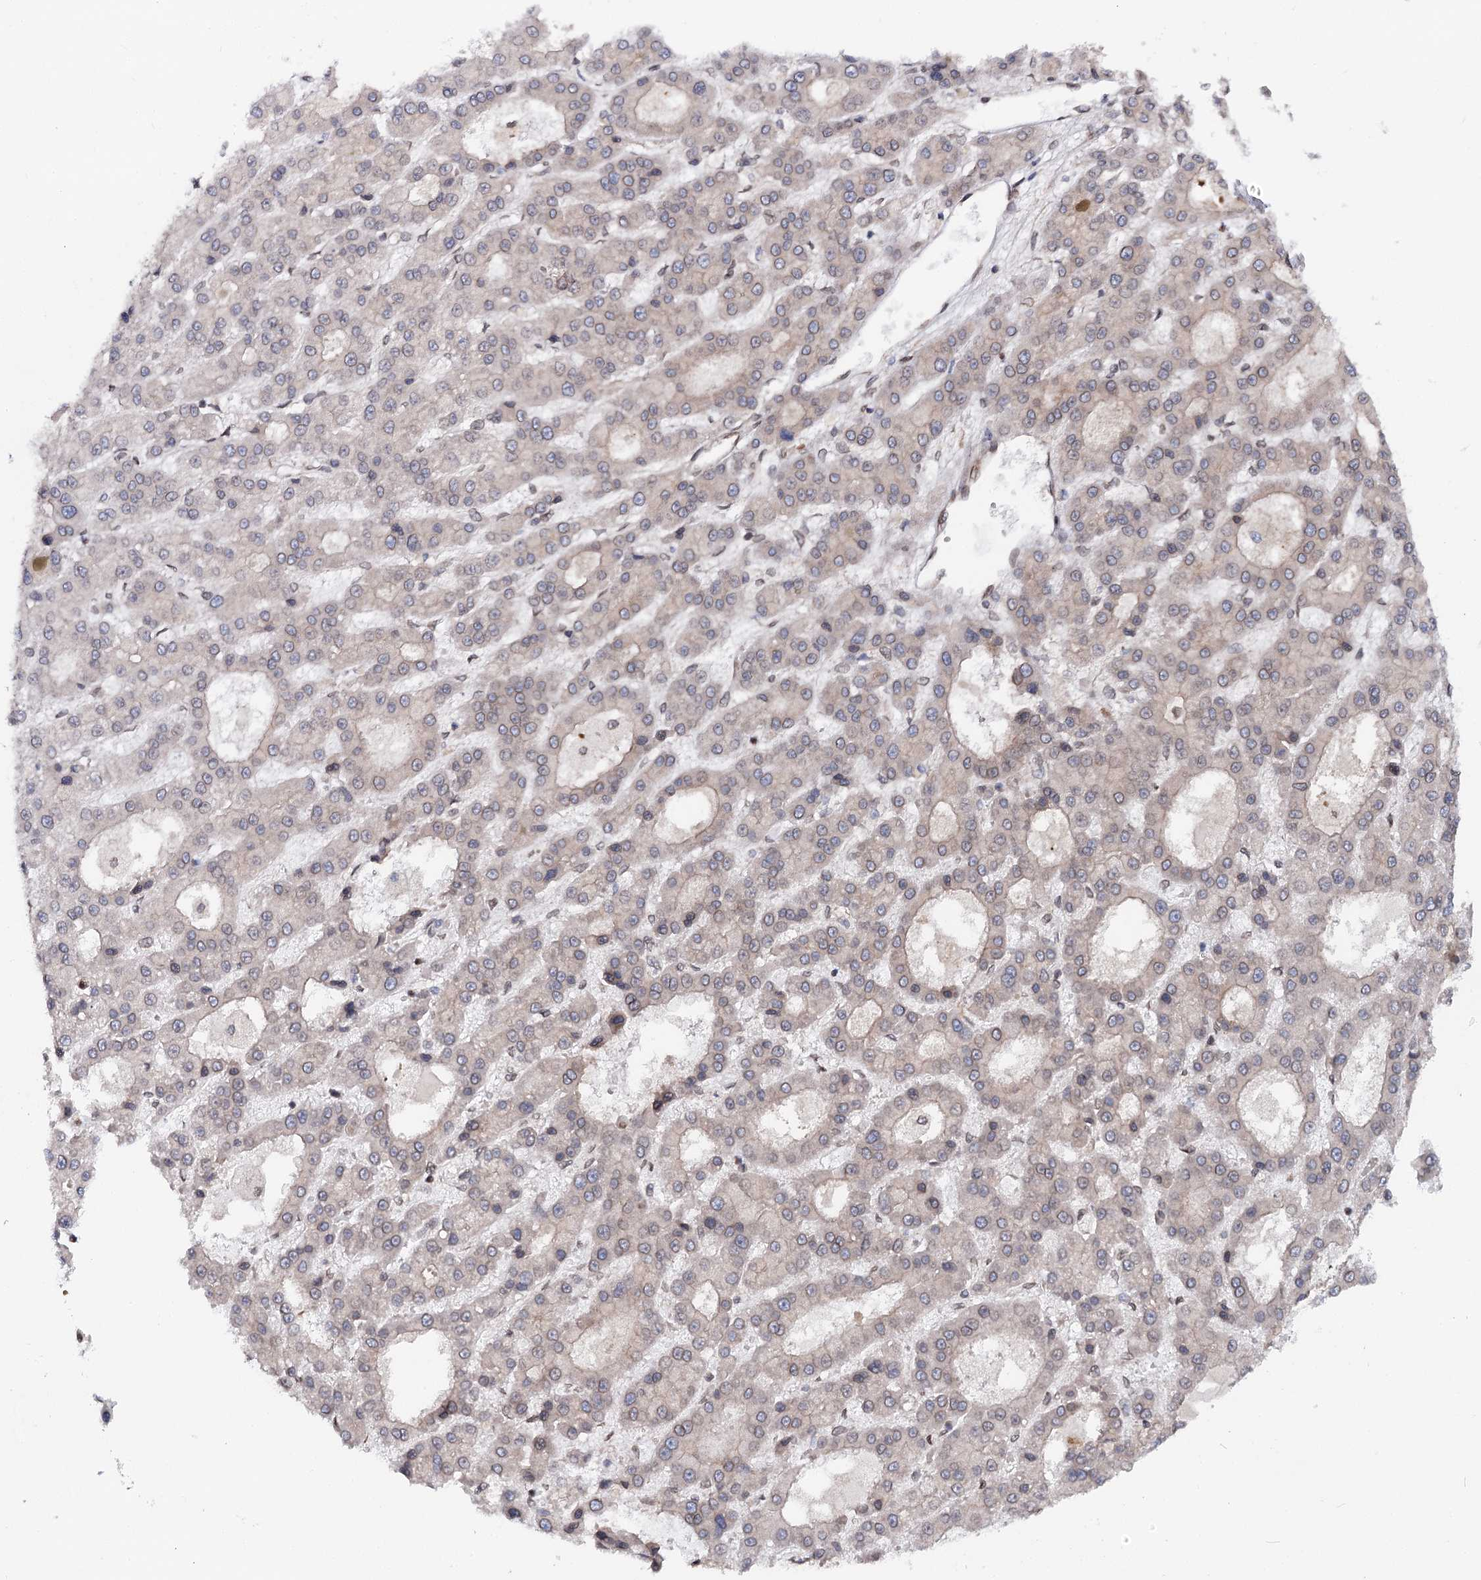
{"staining": {"intensity": "negative", "quantity": "none", "location": "none"}, "tissue": "liver cancer", "cell_type": "Tumor cells", "image_type": "cancer", "snomed": [{"axis": "morphology", "description": "Carcinoma, Hepatocellular, NOS"}, {"axis": "topography", "description": "Liver"}], "caption": "IHC photomicrograph of liver cancer (hepatocellular carcinoma) stained for a protein (brown), which reveals no expression in tumor cells.", "gene": "FGFR1OP2", "patient": {"sex": "male", "age": 70}}